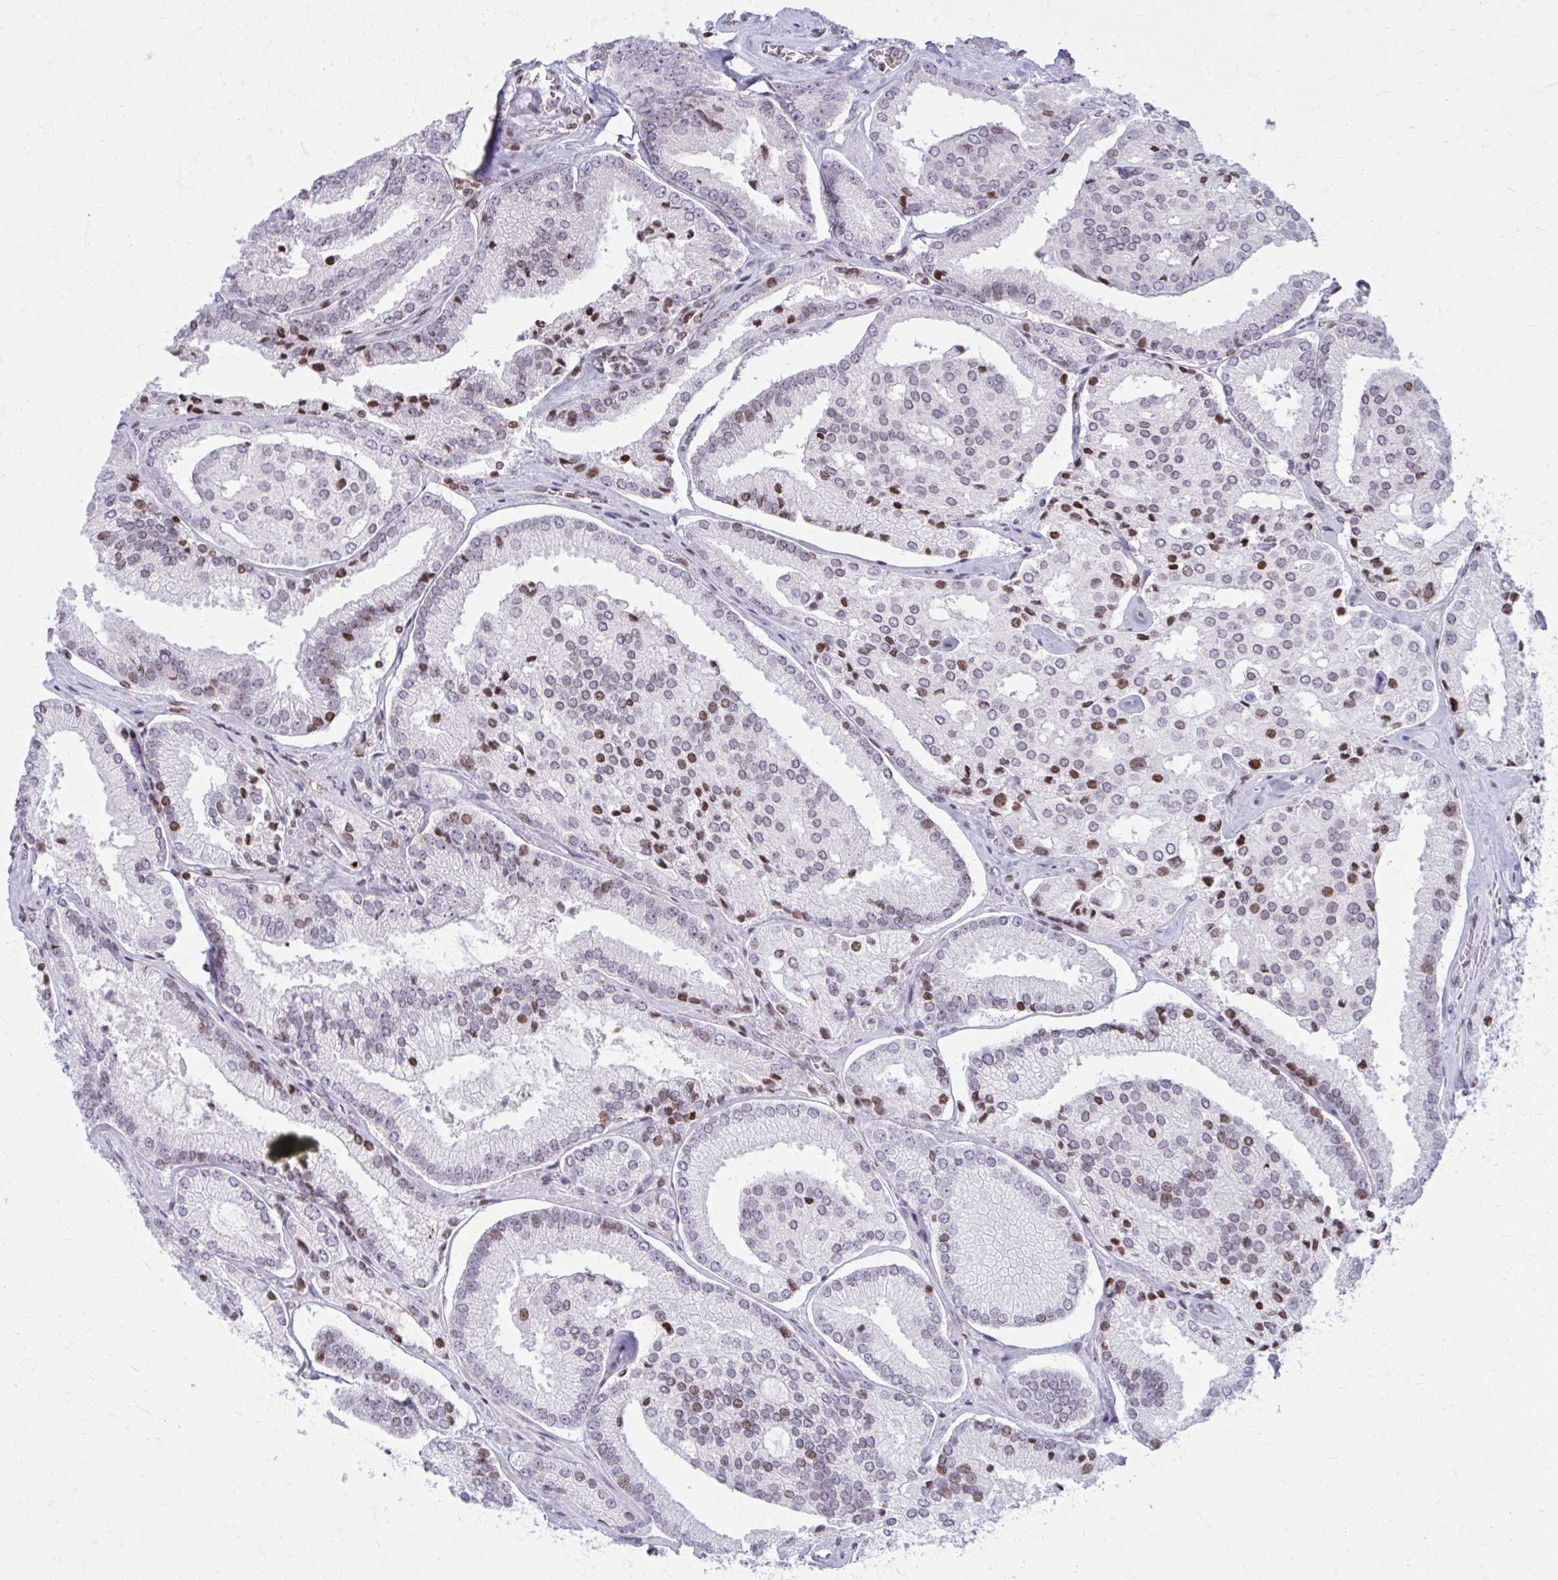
{"staining": {"intensity": "moderate", "quantity": "<25%", "location": "nuclear"}, "tissue": "prostate cancer", "cell_type": "Tumor cells", "image_type": "cancer", "snomed": [{"axis": "morphology", "description": "Adenocarcinoma, High grade"}, {"axis": "topography", "description": "Prostate"}], "caption": "There is low levels of moderate nuclear positivity in tumor cells of prostate adenocarcinoma (high-grade), as demonstrated by immunohistochemical staining (brown color).", "gene": "AP5M1", "patient": {"sex": "male", "age": 73}}